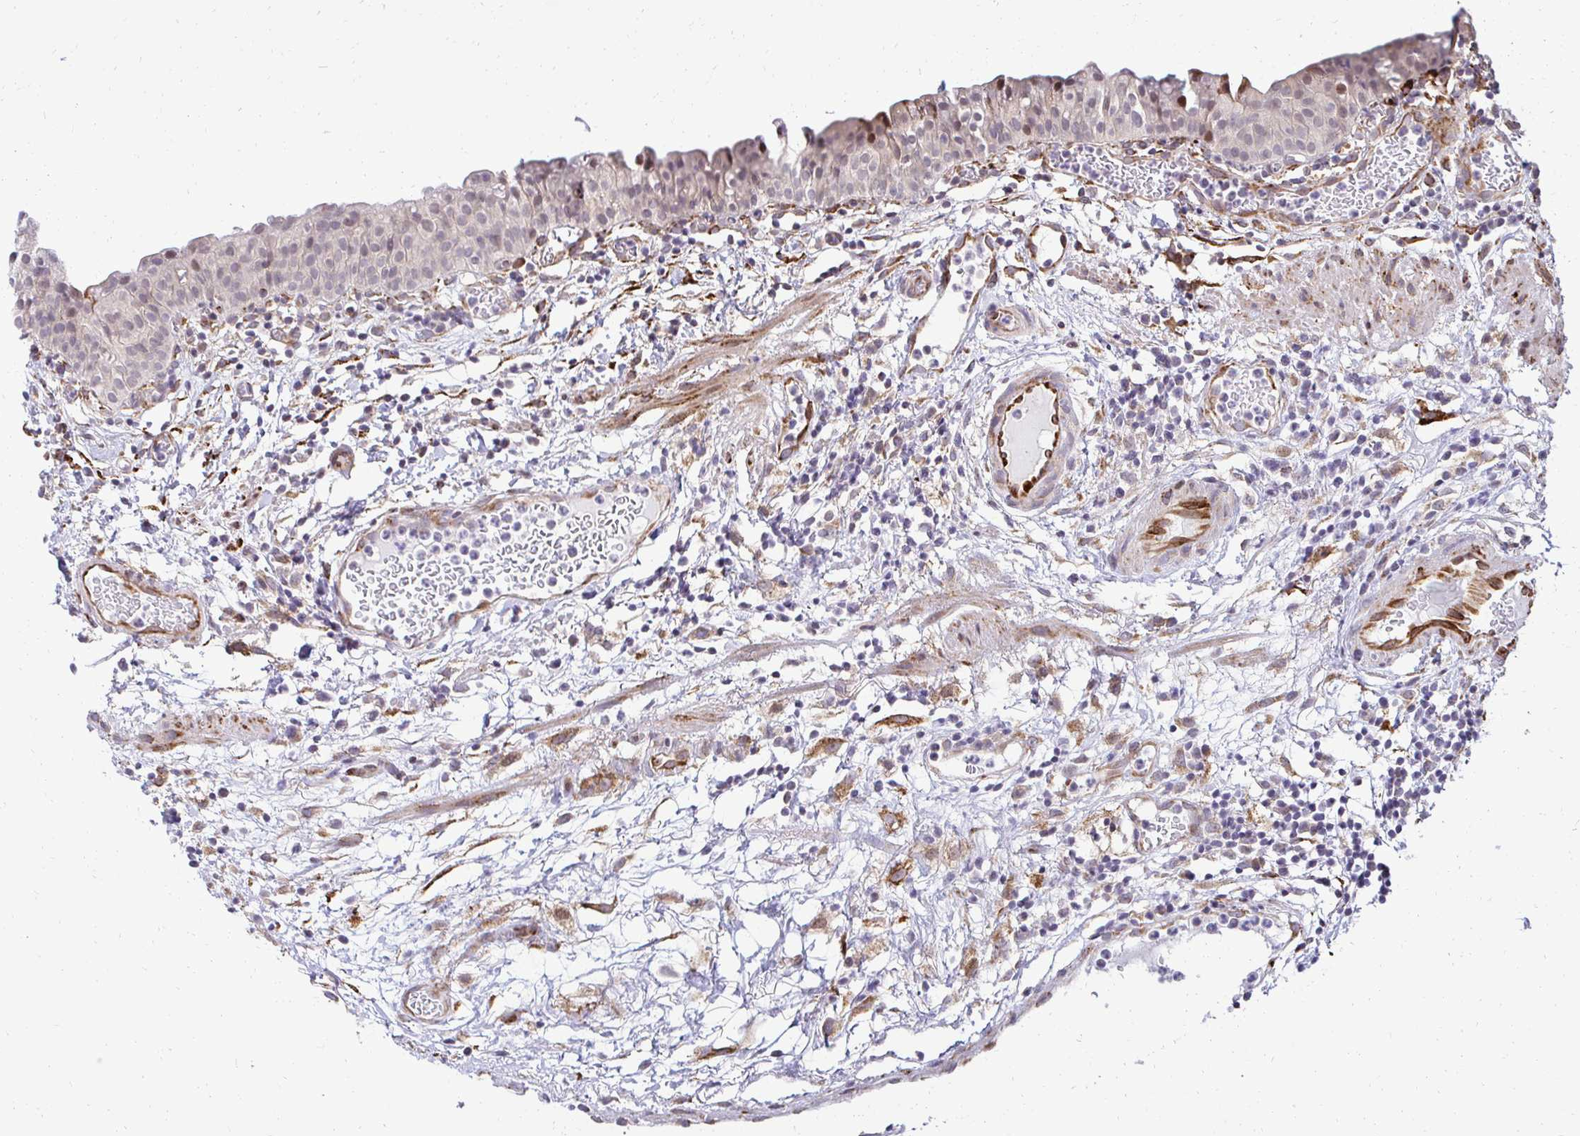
{"staining": {"intensity": "moderate", "quantity": "25%-75%", "location": "cytoplasmic/membranous,nuclear"}, "tissue": "urinary bladder", "cell_type": "Urothelial cells", "image_type": "normal", "snomed": [{"axis": "morphology", "description": "Normal tissue, NOS"}, {"axis": "morphology", "description": "Inflammation, NOS"}, {"axis": "topography", "description": "Urinary bladder"}], "caption": "This image reveals immunohistochemistry staining of benign human urinary bladder, with medium moderate cytoplasmic/membranous,nuclear positivity in about 25%-75% of urothelial cells.", "gene": "HPS1", "patient": {"sex": "male", "age": 57}}